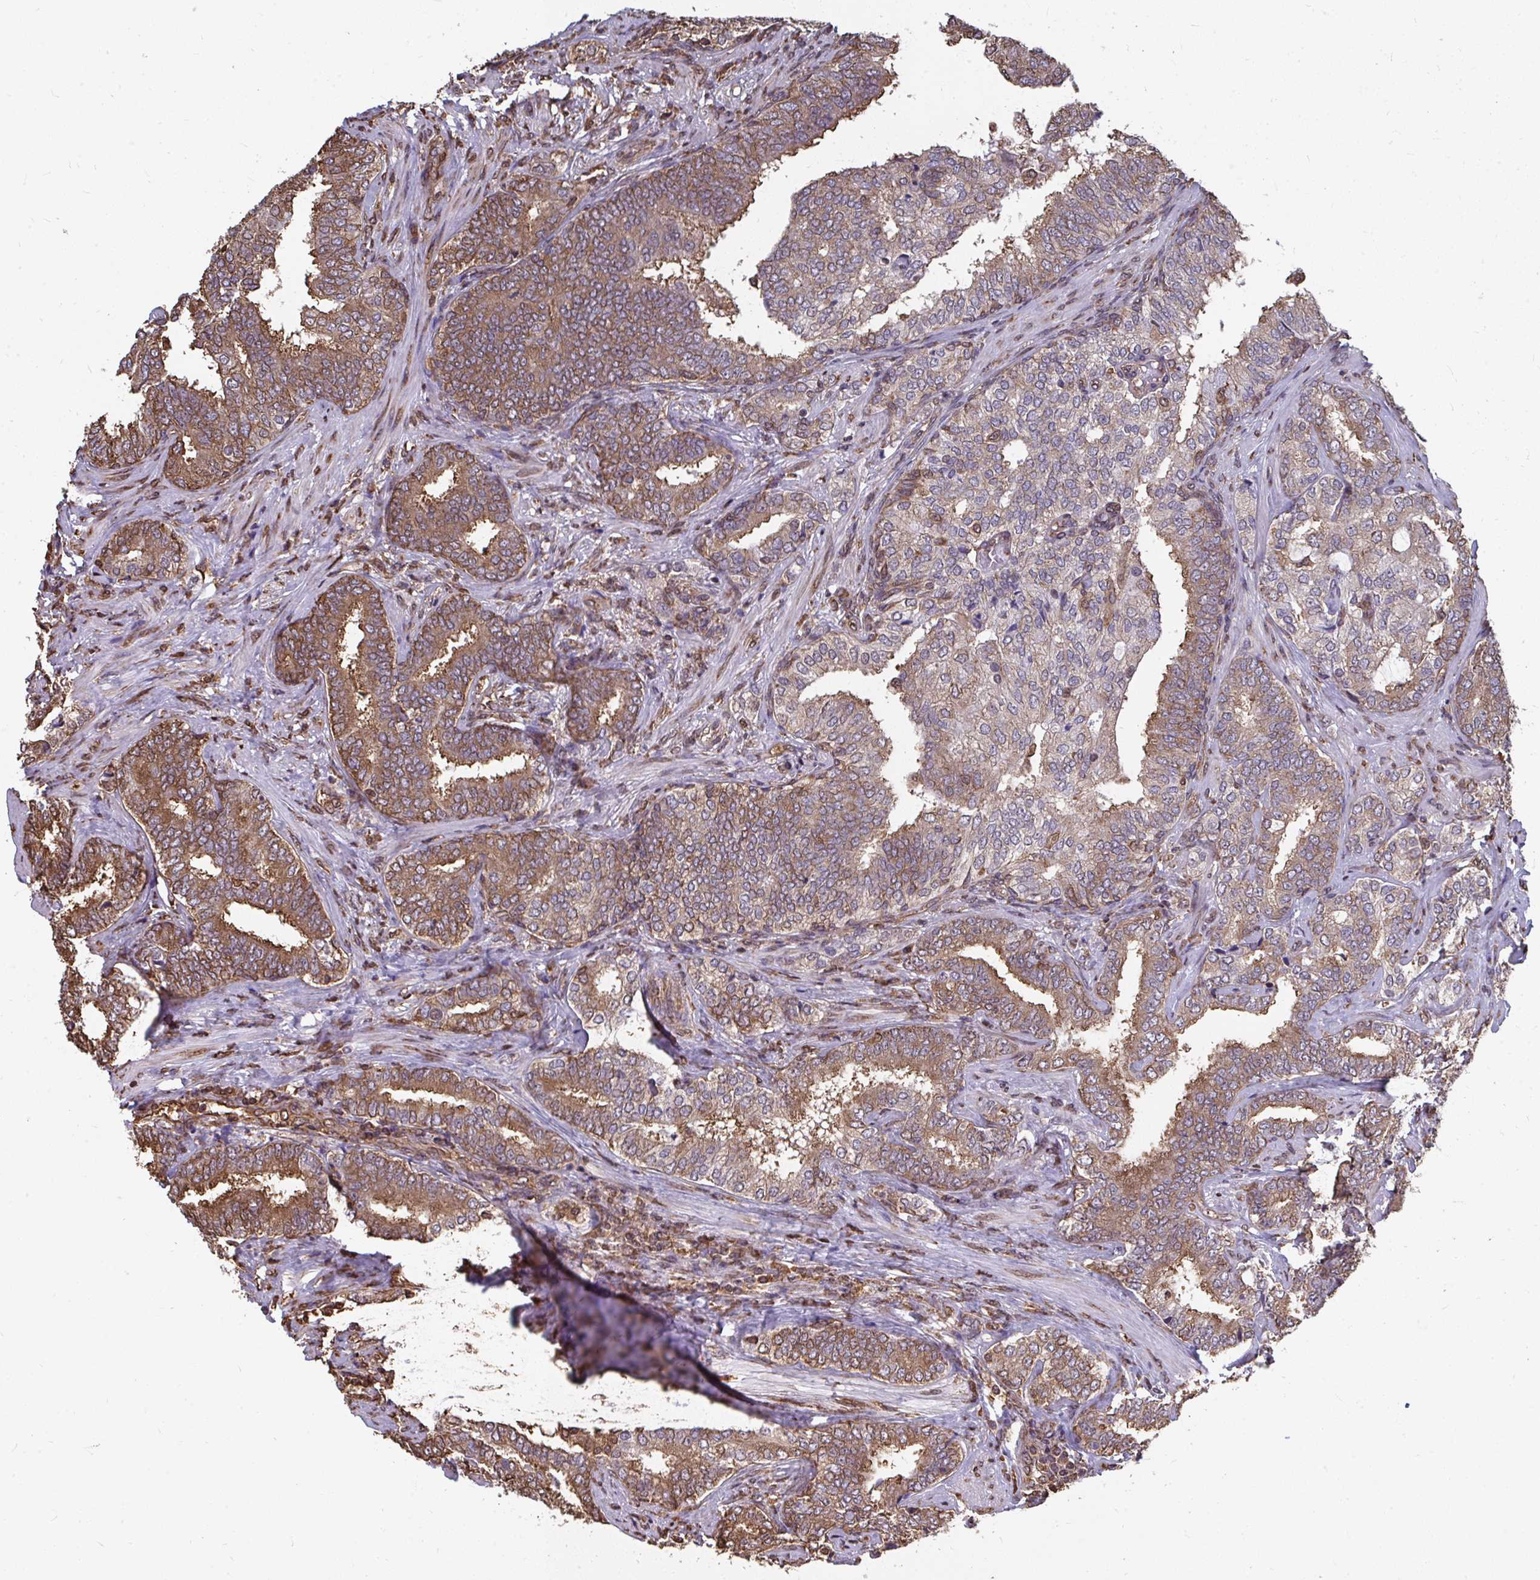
{"staining": {"intensity": "moderate", "quantity": ">75%", "location": "cytoplasmic/membranous"}, "tissue": "prostate cancer", "cell_type": "Tumor cells", "image_type": "cancer", "snomed": [{"axis": "morphology", "description": "Adenocarcinoma, High grade"}, {"axis": "topography", "description": "Prostate"}], "caption": "Prostate cancer (adenocarcinoma (high-grade)) was stained to show a protein in brown. There is medium levels of moderate cytoplasmic/membranous expression in approximately >75% of tumor cells. The protein is shown in brown color, while the nuclei are stained blue.", "gene": "SYNCRIP", "patient": {"sex": "male", "age": 72}}